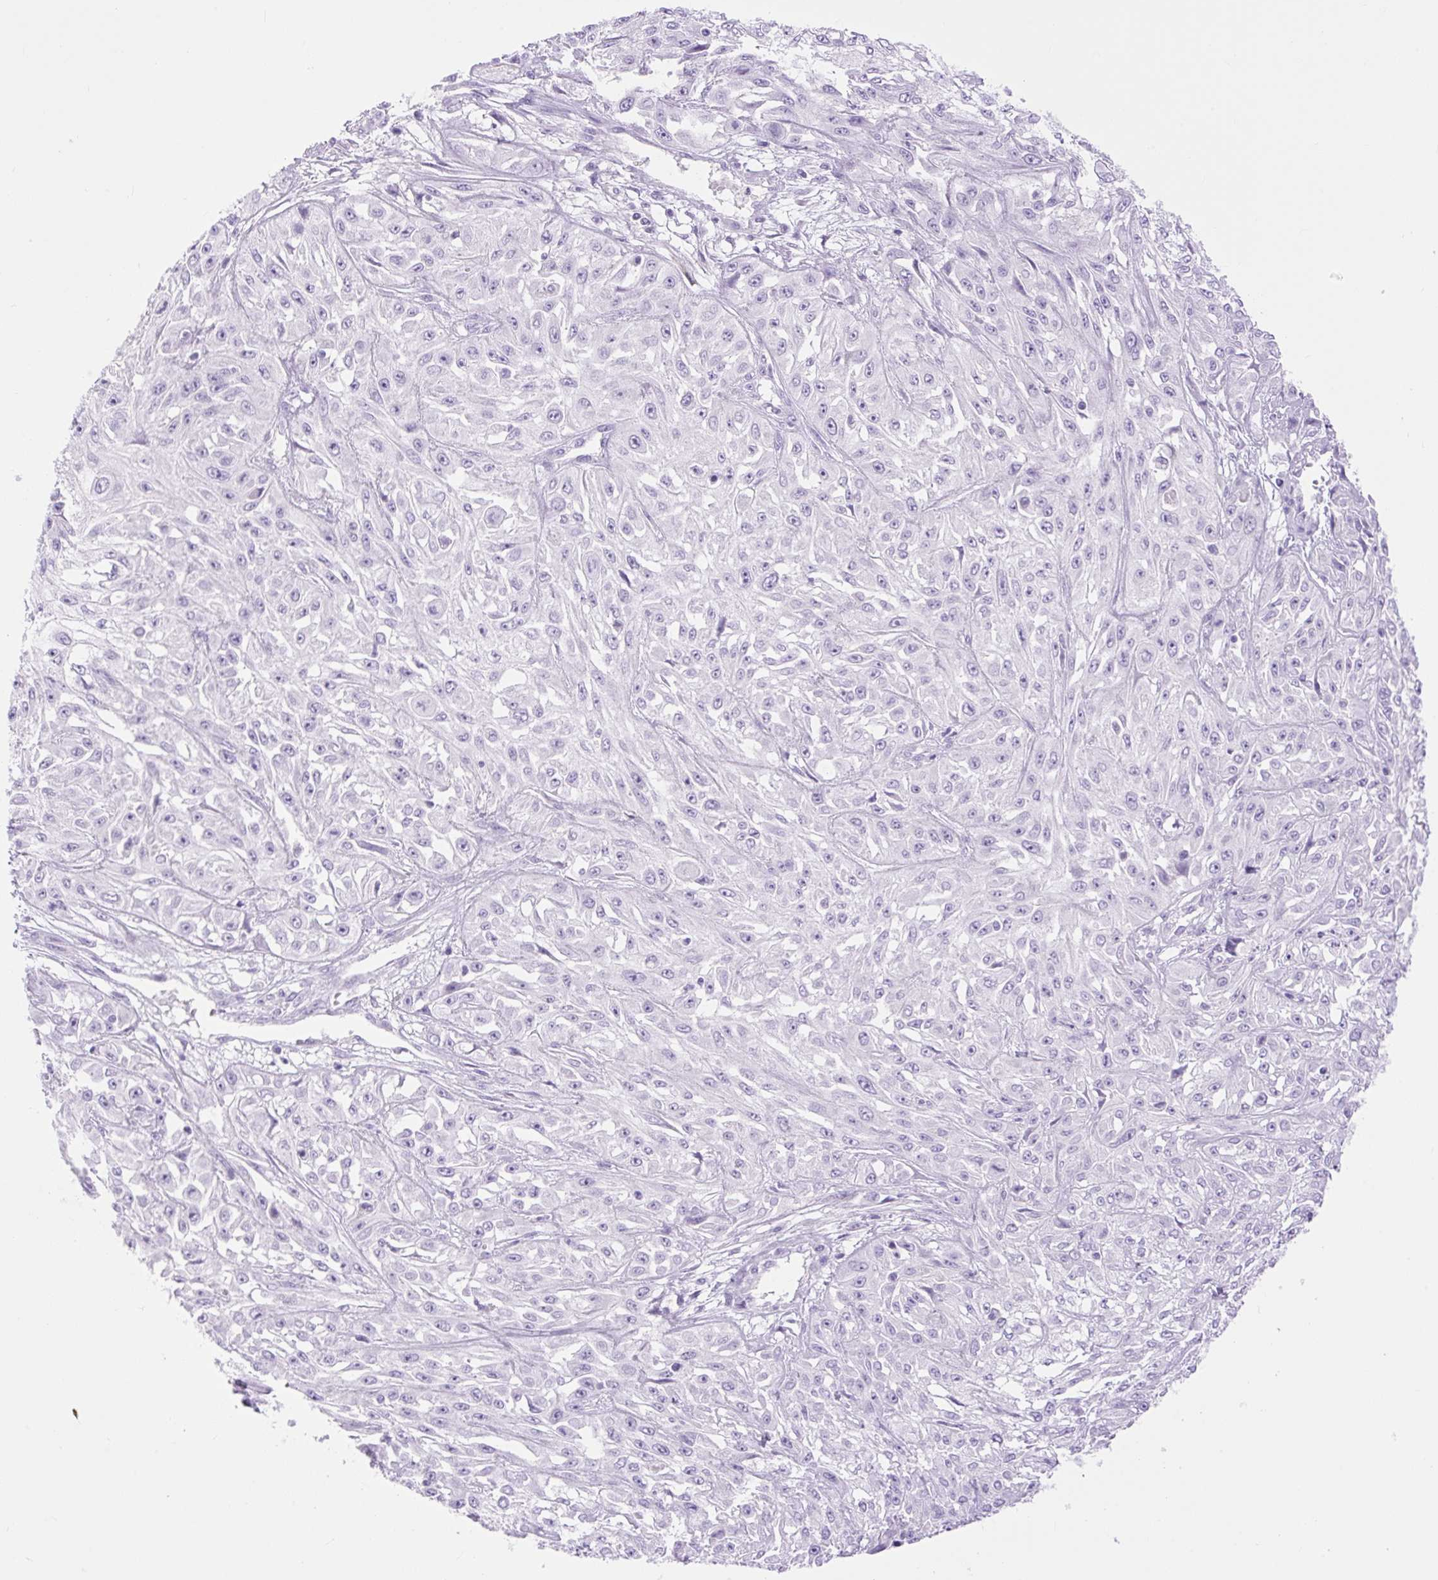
{"staining": {"intensity": "negative", "quantity": "none", "location": "none"}, "tissue": "skin cancer", "cell_type": "Tumor cells", "image_type": "cancer", "snomed": [{"axis": "morphology", "description": "Squamous cell carcinoma, NOS"}, {"axis": "morphology", "description": "Squamous cell carcinoma, metastatic, NOS"}, {"axis": "topography", "description": "Skin"}, {"axis": "topography", "description": "Lymph node"}], "caption": "Skin cancer (metastatic squamous cell carcinoma) stained for a protein using IHC shows no expression tumor cells.", "gene": "SLC25A40", "patient": {"sex": "male", "age": 75}}